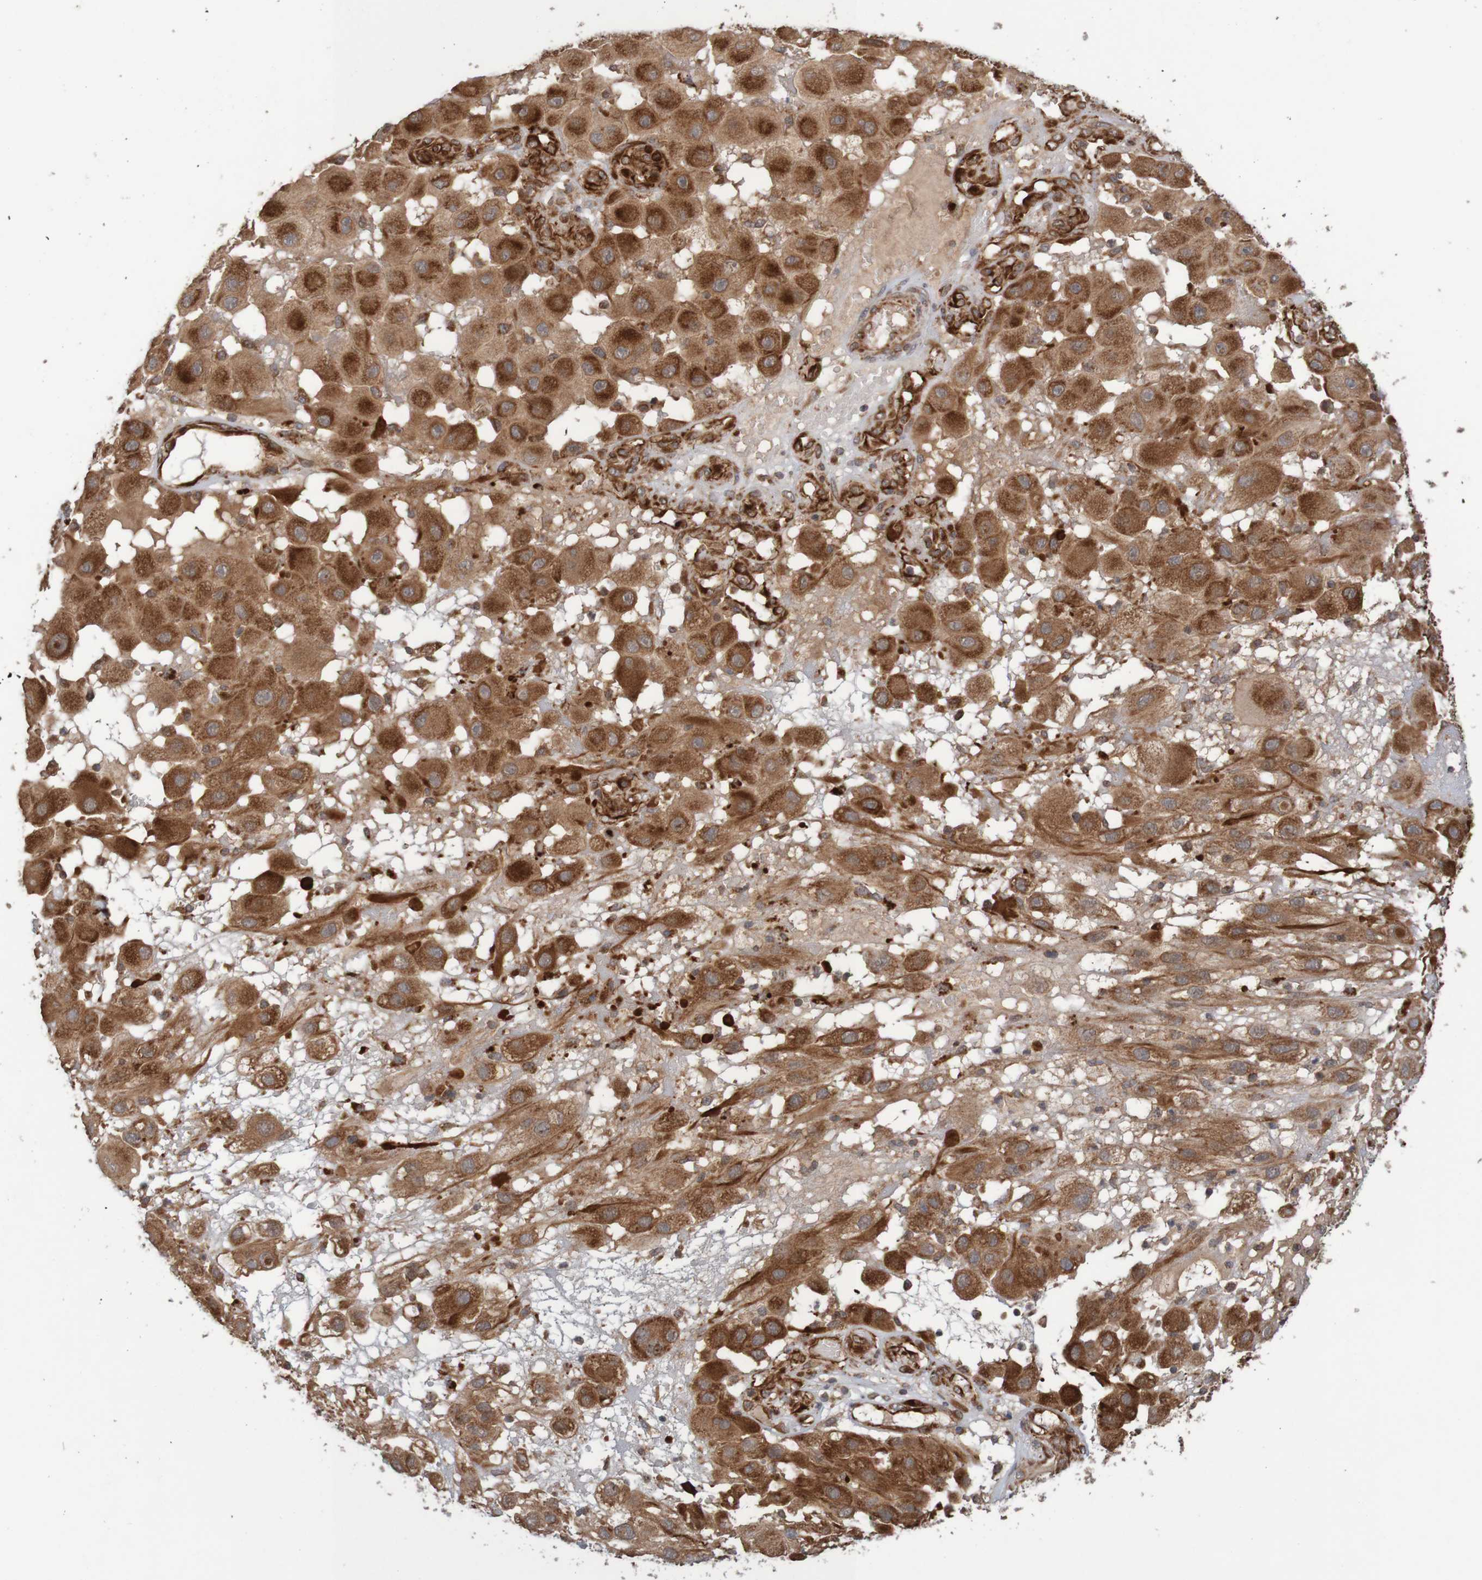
{"staining": {"intensity": "strong", "quantity": ">75%", "location": "cytoplasmic/membranous"}, "tissue": "melanoma", "cell_type": "Tumor cells", "image_type": "cancer", "snomed": [{"axis": "morphology", "description": "Malignant melanoma, NOS"}, {"axis": "topography", "description": "Skin"}], "caption": "The photomicrograph exhibits a brown stain indicating the presence of a protein in the cytoplasmic/membranous of tumor cells in melanoma.", "gene": "MRPL52", "patient": {"sex": "female", "age": 81}}